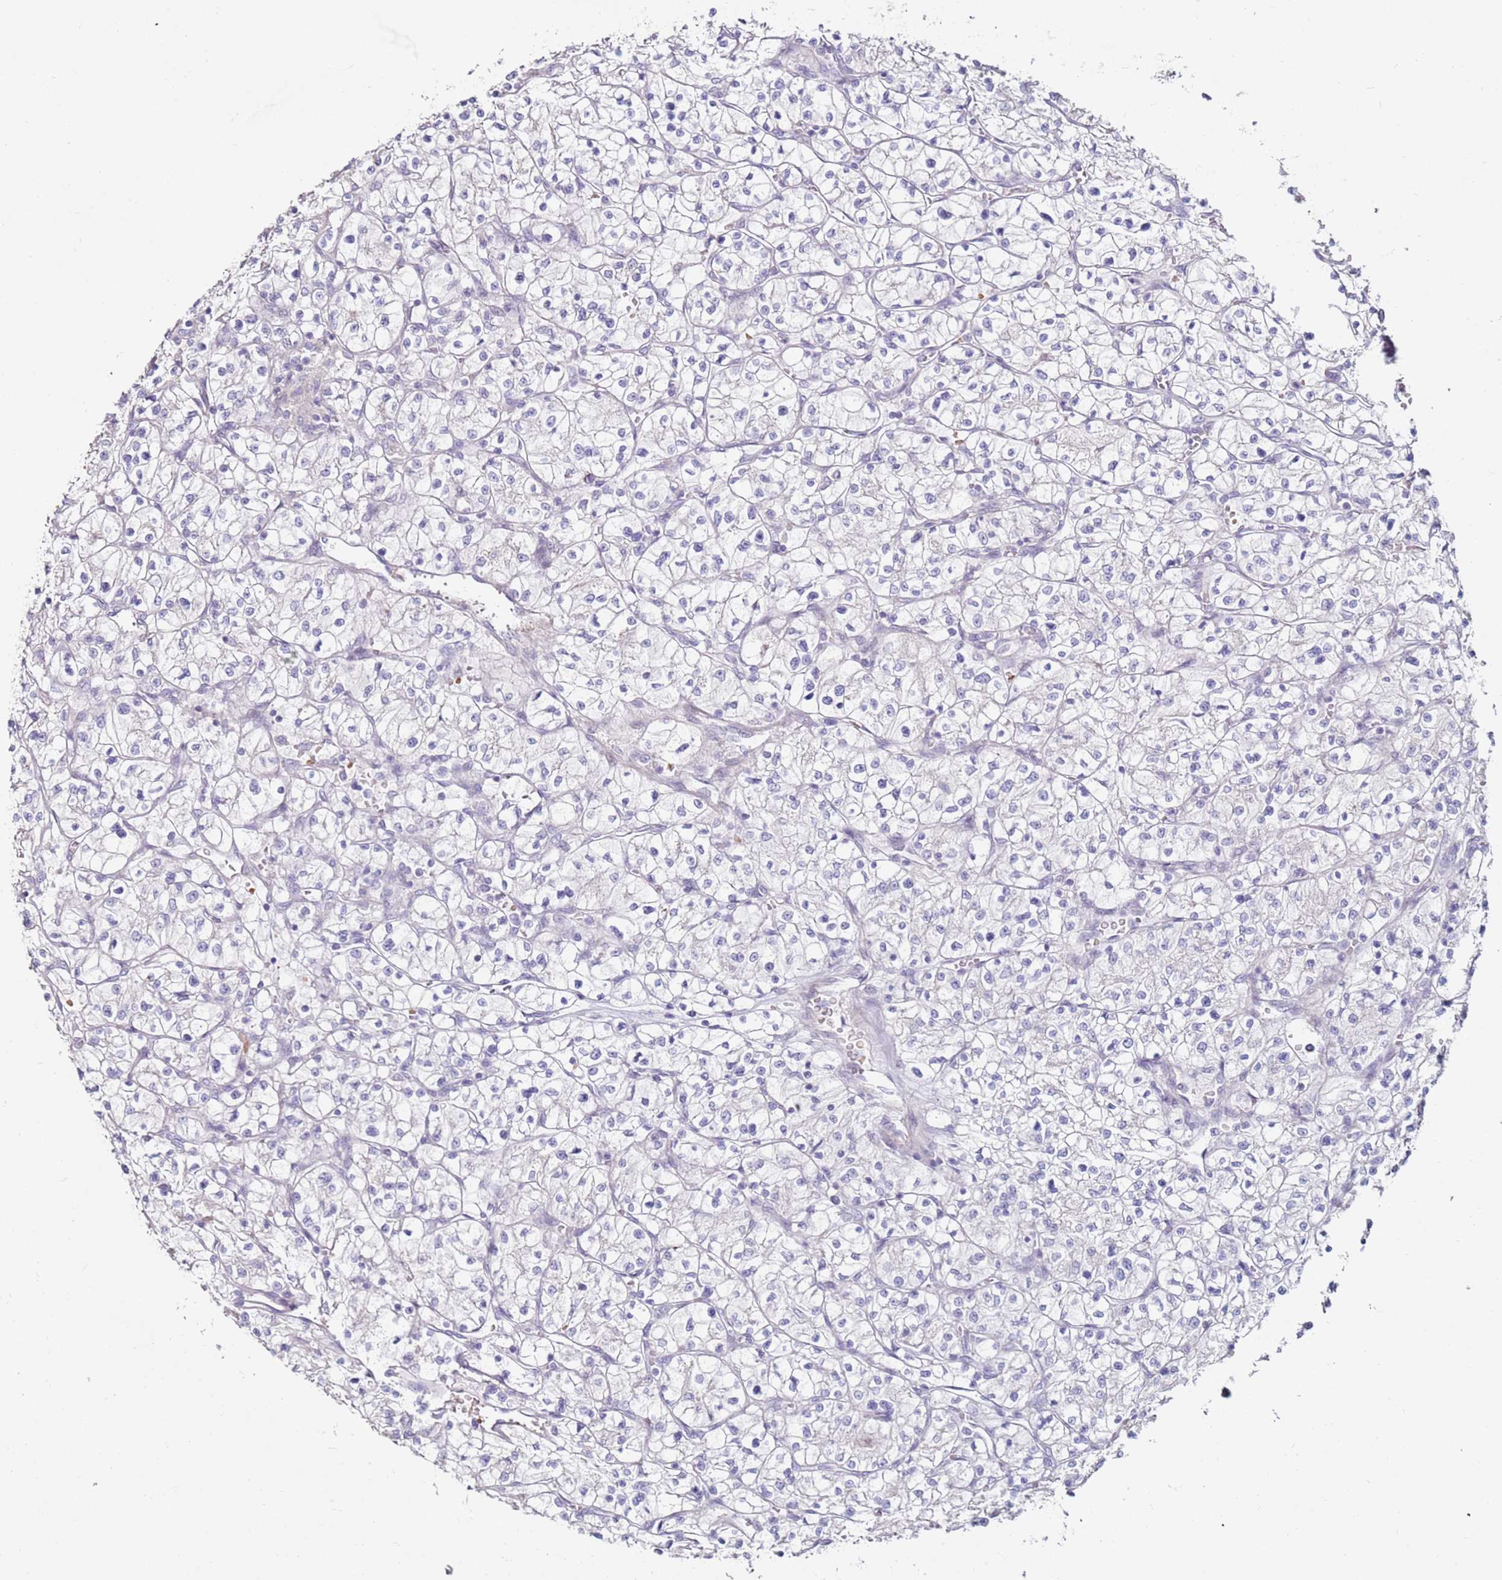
{"staining": {"intensity": "negative", "quantity": "none", "location": "none"}, "tissue": "renal cancer", "cell_type": "Tumor cells", "image_type": "cancer", "snomed": [{"axis": "morphology", "description": "Adenocarcinoma, NOS"}, {"axis": "topography", "description": "Kidney"}], "caption": "A photomicrograph of human renal cancer (adenocarcinoma) is negative for staining in tumor cells.", "gene": "RARS2", "patient": {"sex": "female", "age": 64}}